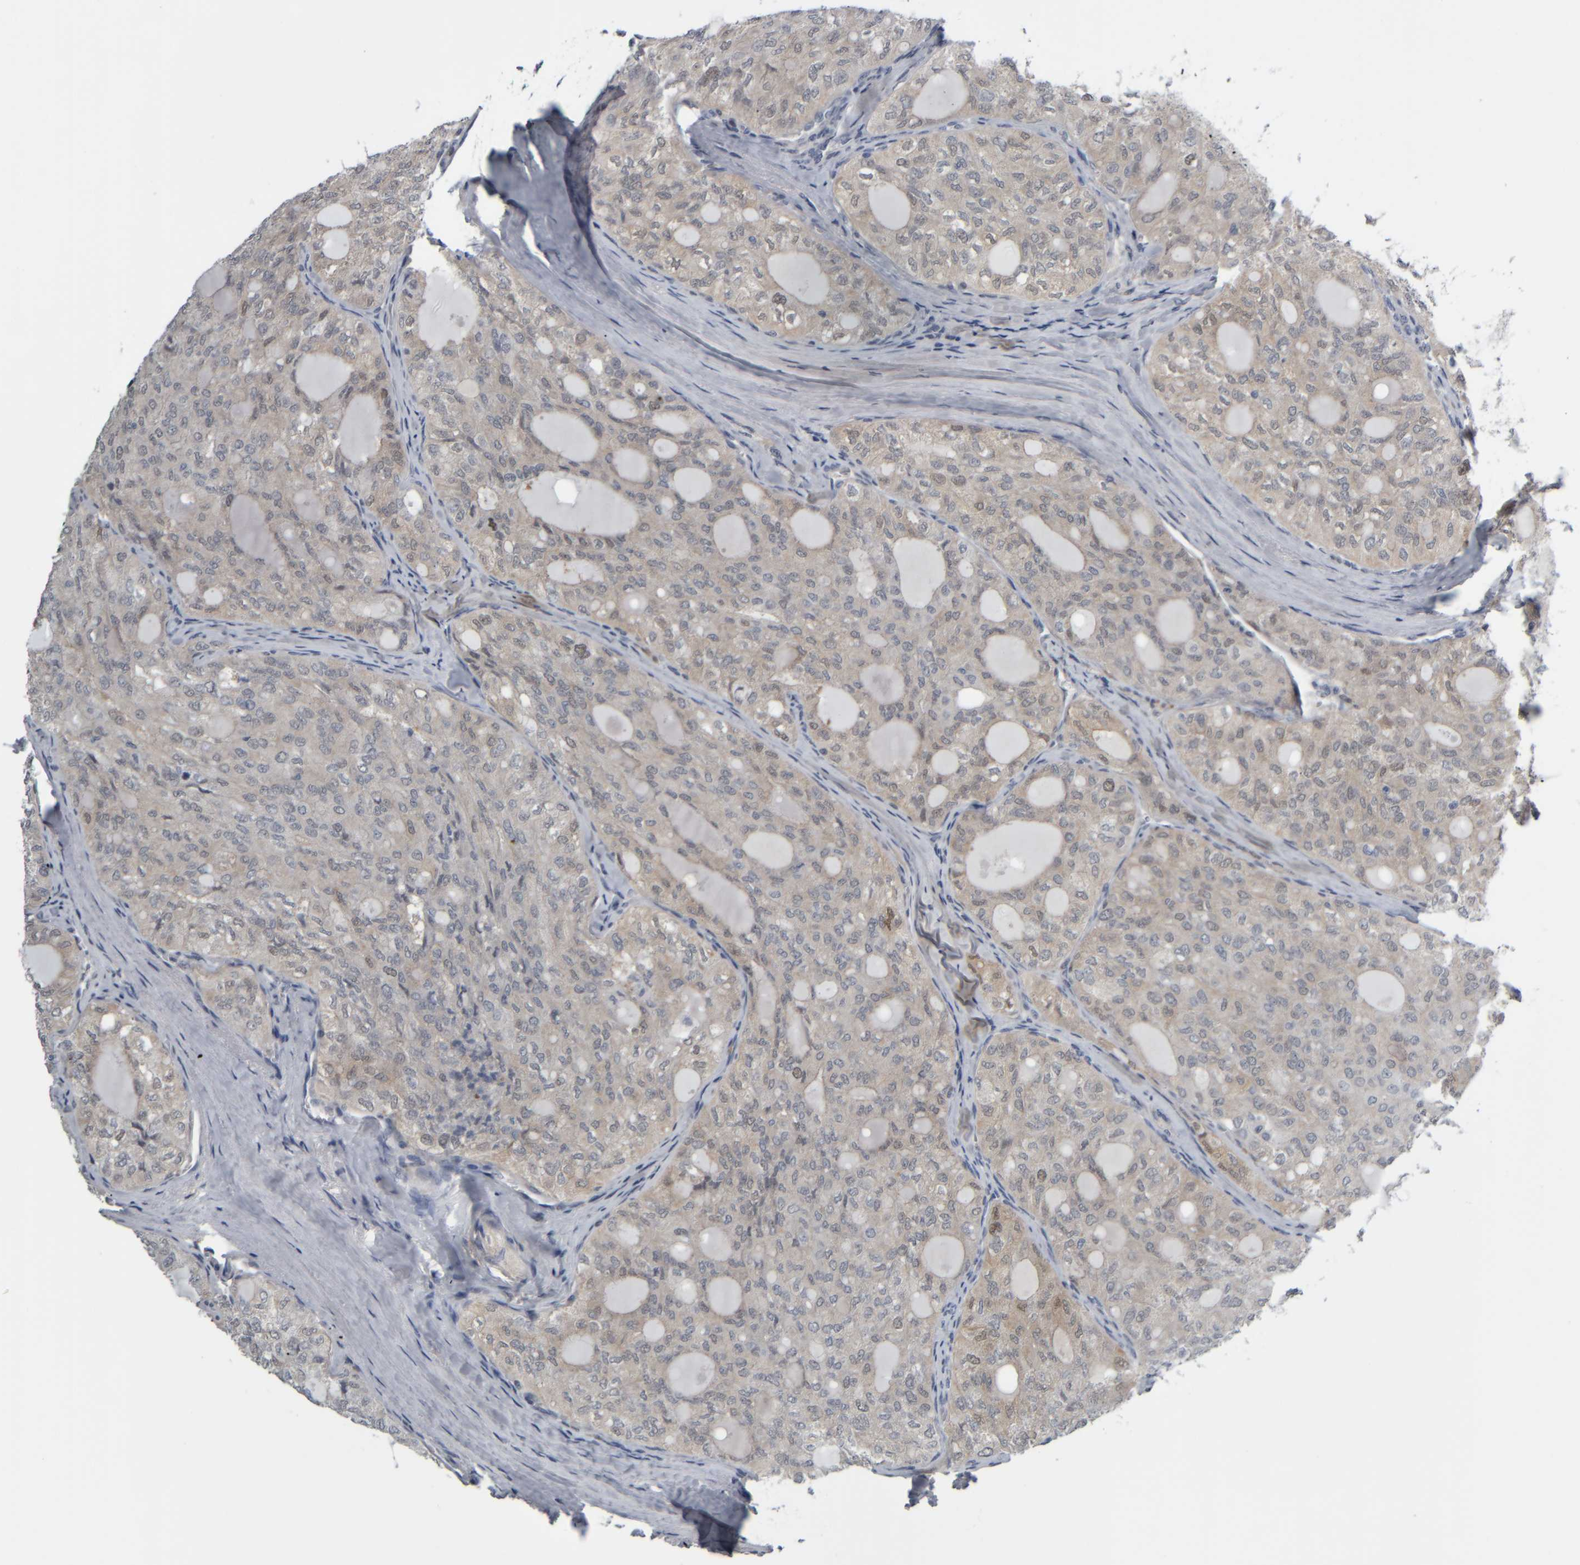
{"staining": {"intensity": "negative", "quantity": "none", "location": "none"}, "tissue": "thyroid cancer", "cell_type": "Tumor cells", "image_type": "cancer", "snomed": [{"axis": "morphology", "description": "Follicular adenoma carcinoma, NOS"}, {"axis": "topography", "description": "Thyroid gland"}], "caption": "This is a image of immunohistochemistry staining of thyroid cancer (follicular adenoma carcinoma), which shows no positivity in tumor cells. The staining was performed using DAB (3,3'-diaminobenzidine) to visualize the protein expression in brown, while the nuclei were stained in blue with hematoxylin (Magnification: 20x).", "gene": "COL14A1", "patient": {"sex": "male", "age": 75}}